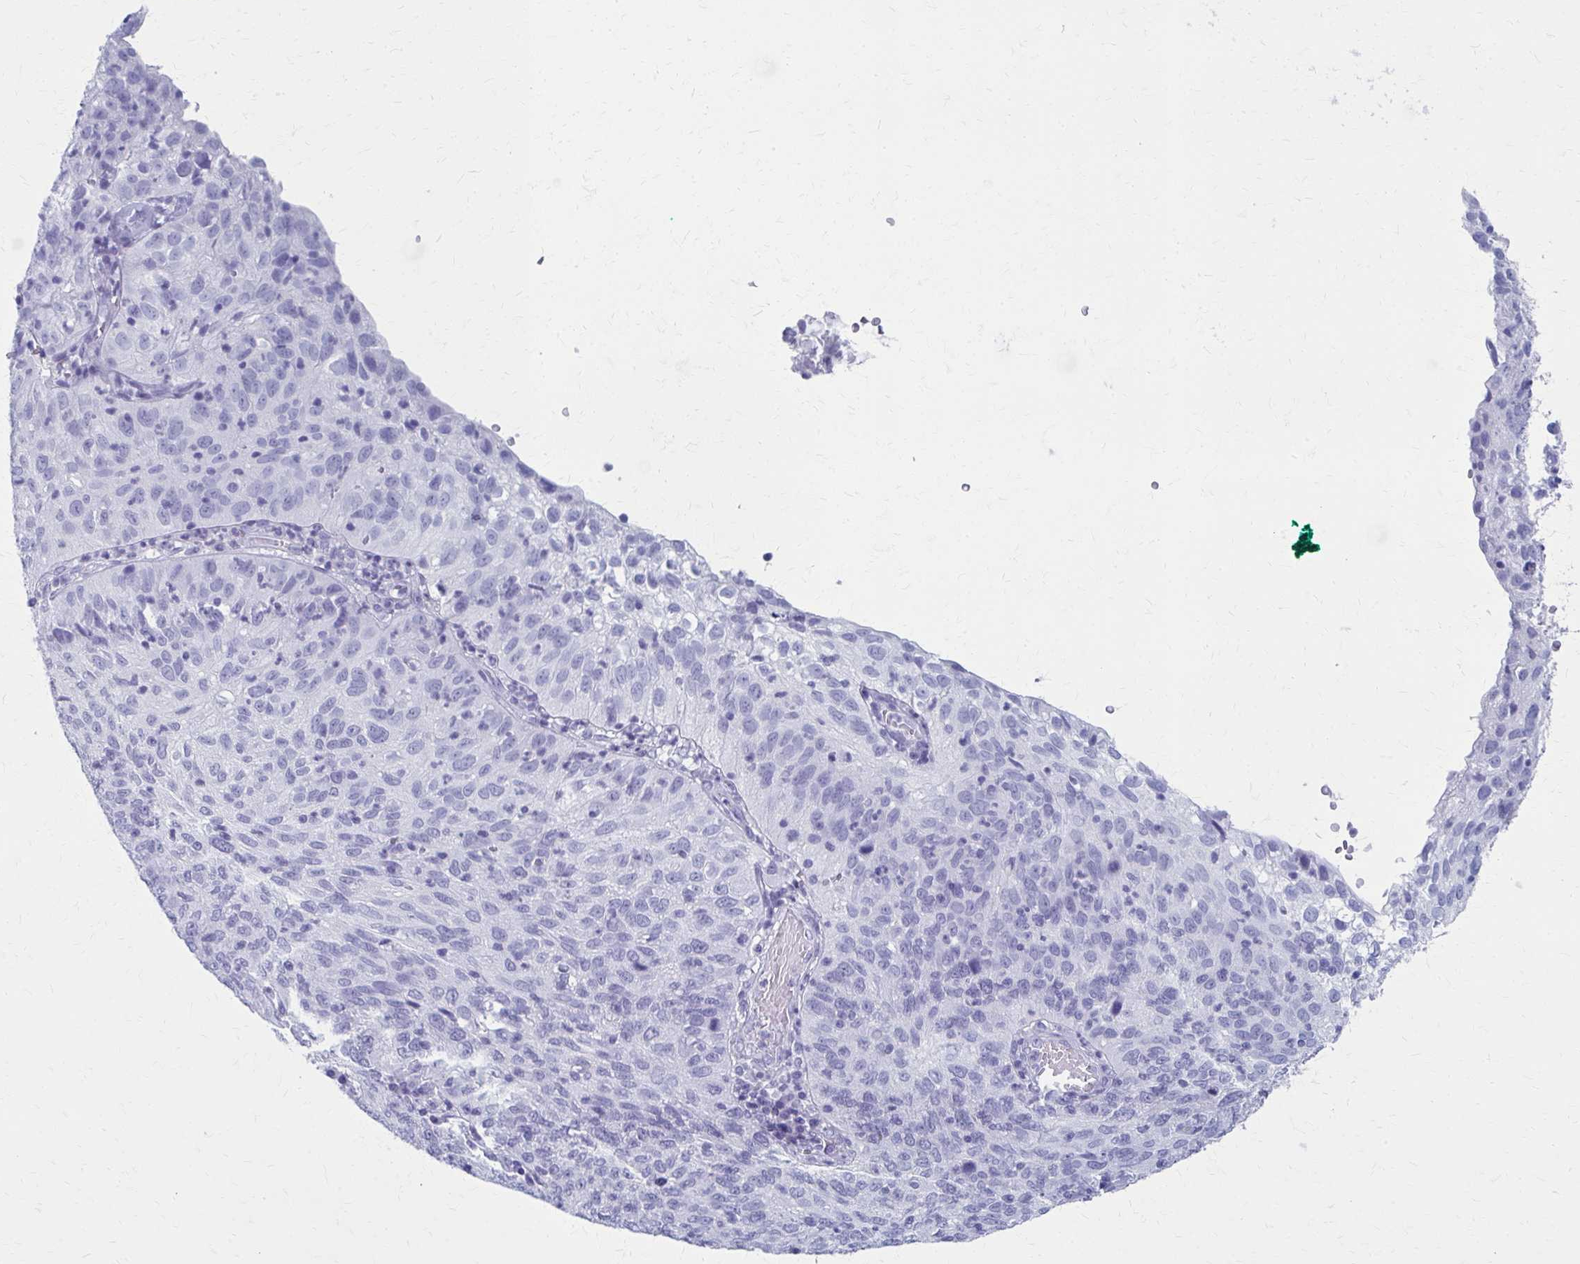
{"staining": {"intensity": "negative", "quantity": "none", "location": "none"}, "tissue": "cervical cancer", "cell_type": "Tumor cells", "image_type": "cancer", "snomed": [{"axis": "morphology", "description": "Squamous cell carcinoma, NOS"}, {"axis": "topography", "description": "Cervix"}], "caption": "Squamous cell carcinoma (cervical) stained for a protein using IHC reveals no positivity tumor cells.", "gene": "CELF5", "patient": {"sex": "female", "age": 52}}